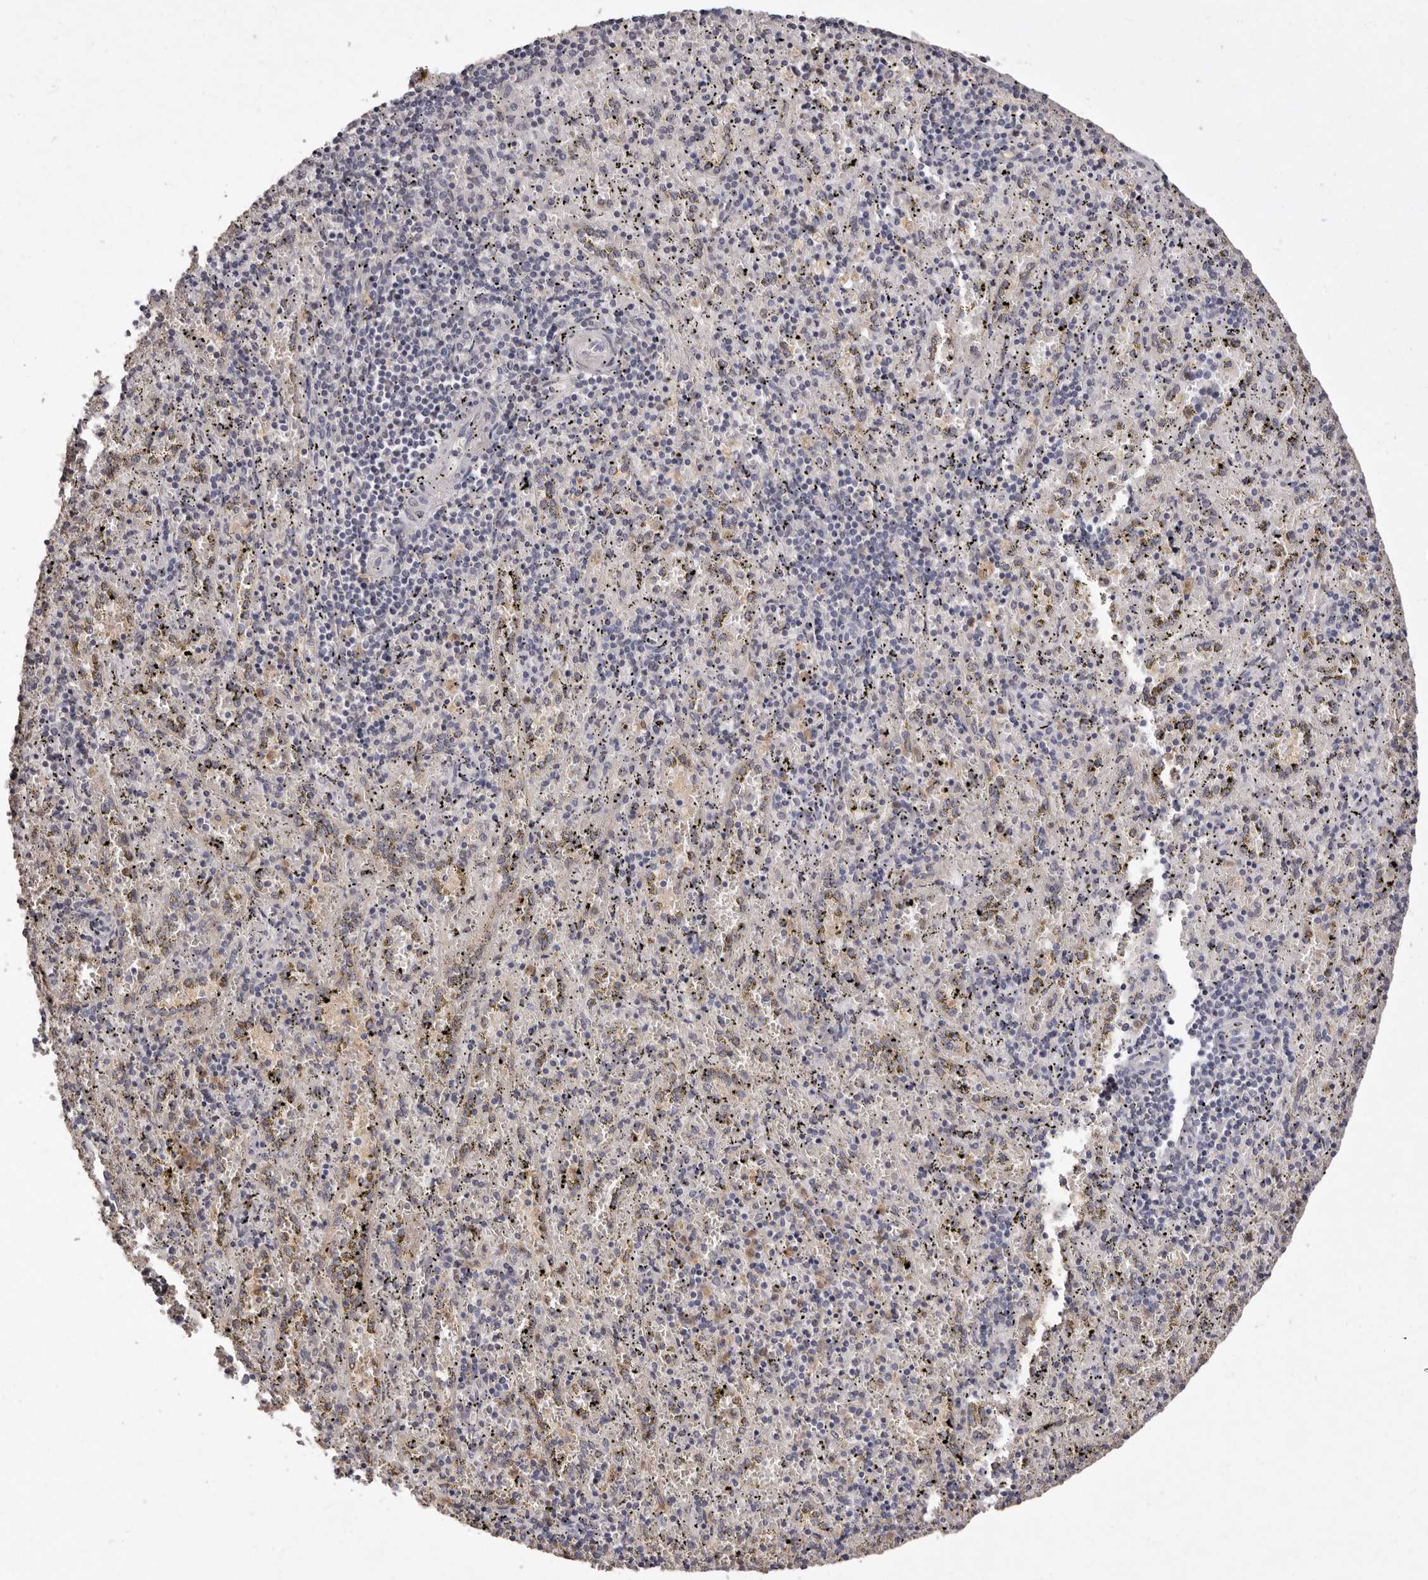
{"staining": {"intensity": "moderate", "quantity": "<25%", "location": "cytoplasmic/membranous"}, "tissue": "spleen", "cell_type": "Cells in red pulp", "image_type": "normal", "snomed": [{"axis": "morphology", "description": "Normal tissue, NOS"}, {"axis": "topography", "description": "Spleen"}], "caption": "Immunohistochemistry (DAB) staining of benign human spleen exhibits moderate cytoplasmic/membranous protein positivity in about <25% of cells in red pulp.", "gene": "SULT1E1", "patient": {"sex": "male", "age": 11}}